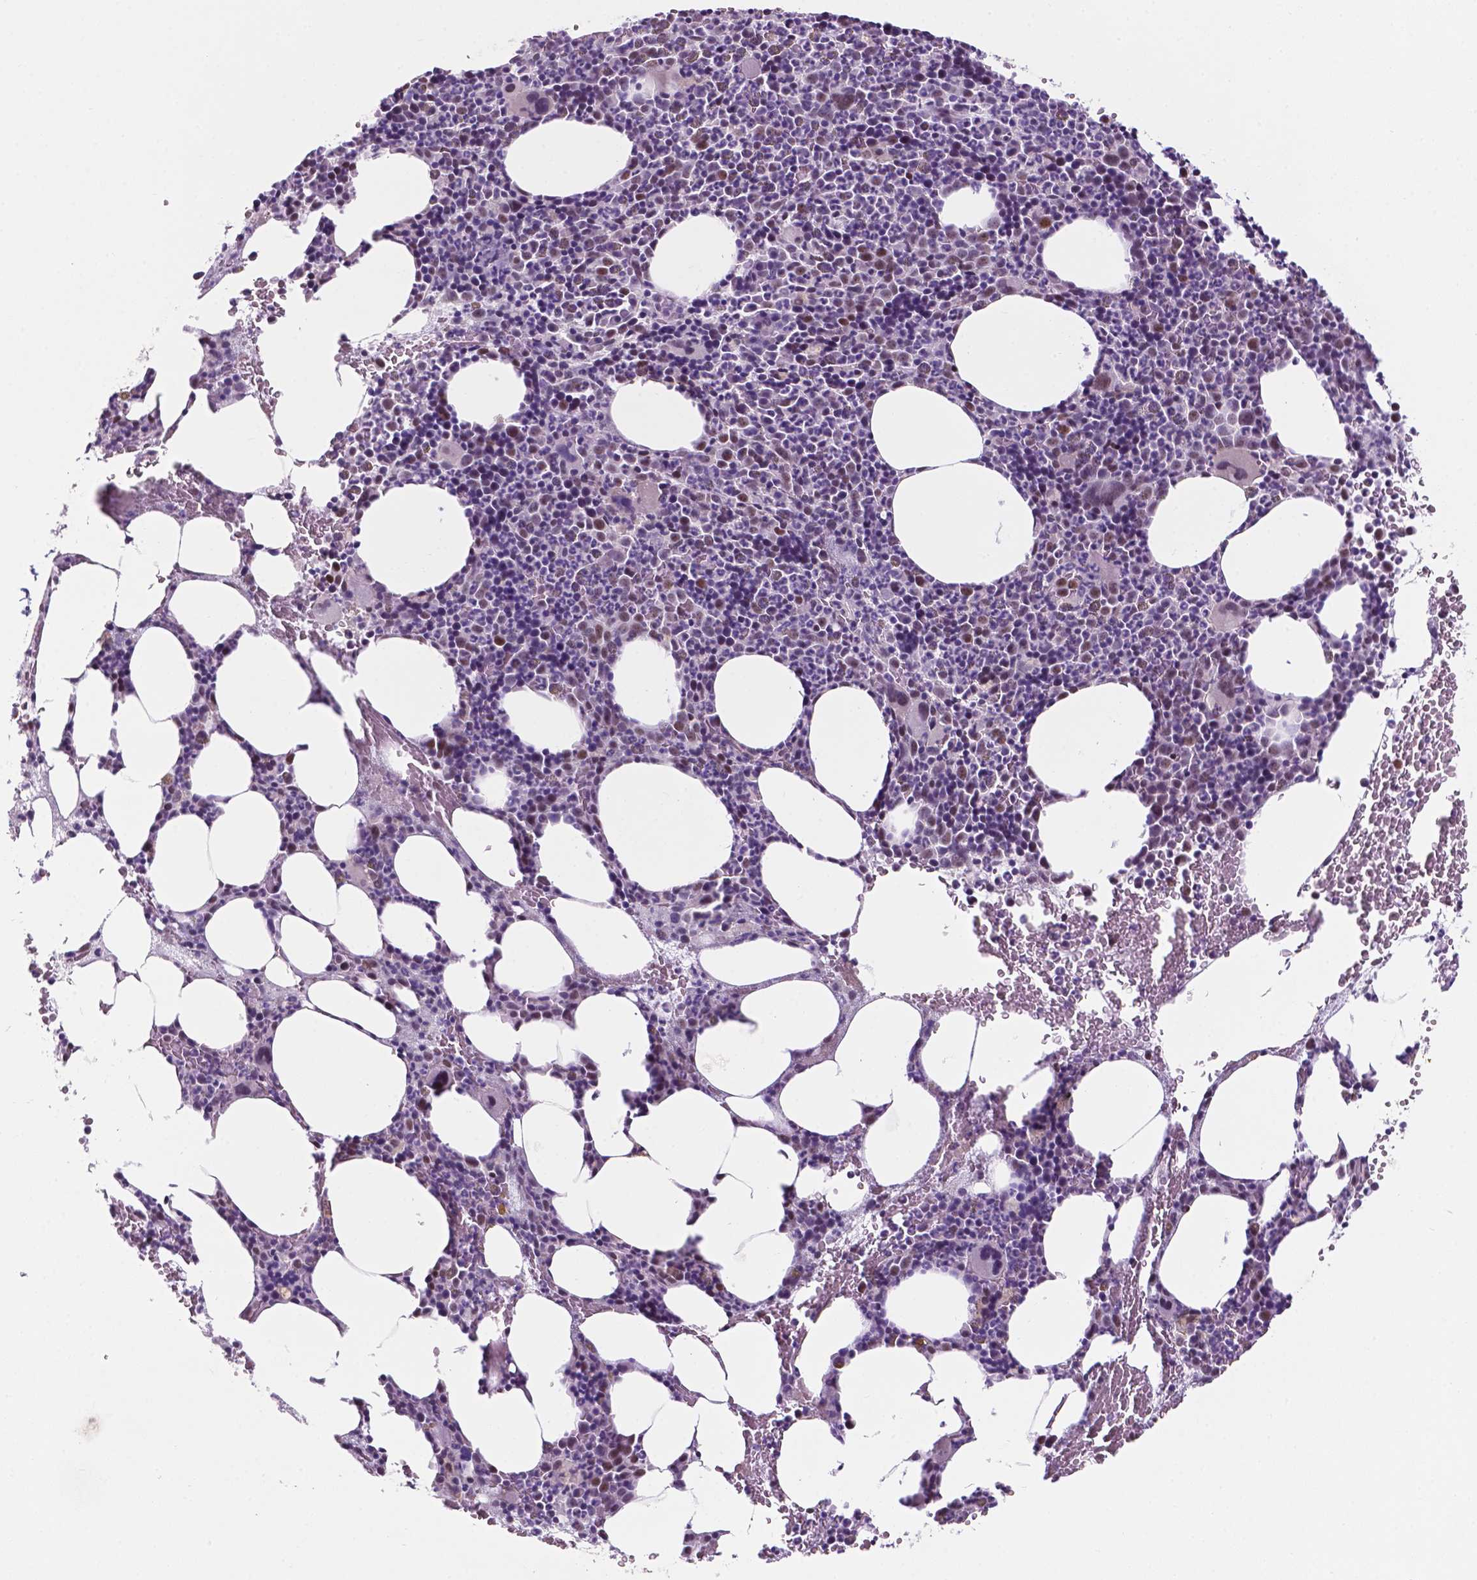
{"staining": {"intensity": "moderate", "quantity": "<25%", "location": "nuclear"}, "tissue": "bone marrow", "cell_type": "Hematopoietic cells", "image_type": "normal", "snomed": [{"axis": "morphology", "description": "Normal tissue, NOS"}, {"axis": "topography", "description": "Bone marrow"}], "caption": "Protein staining by IHC displays moderate nuclear expression in approximately <25% of hematopoietic cells in unremarkable bone marrow.", "gene": "FAM50B", "patient": {"sex": "male", "age": 89}}